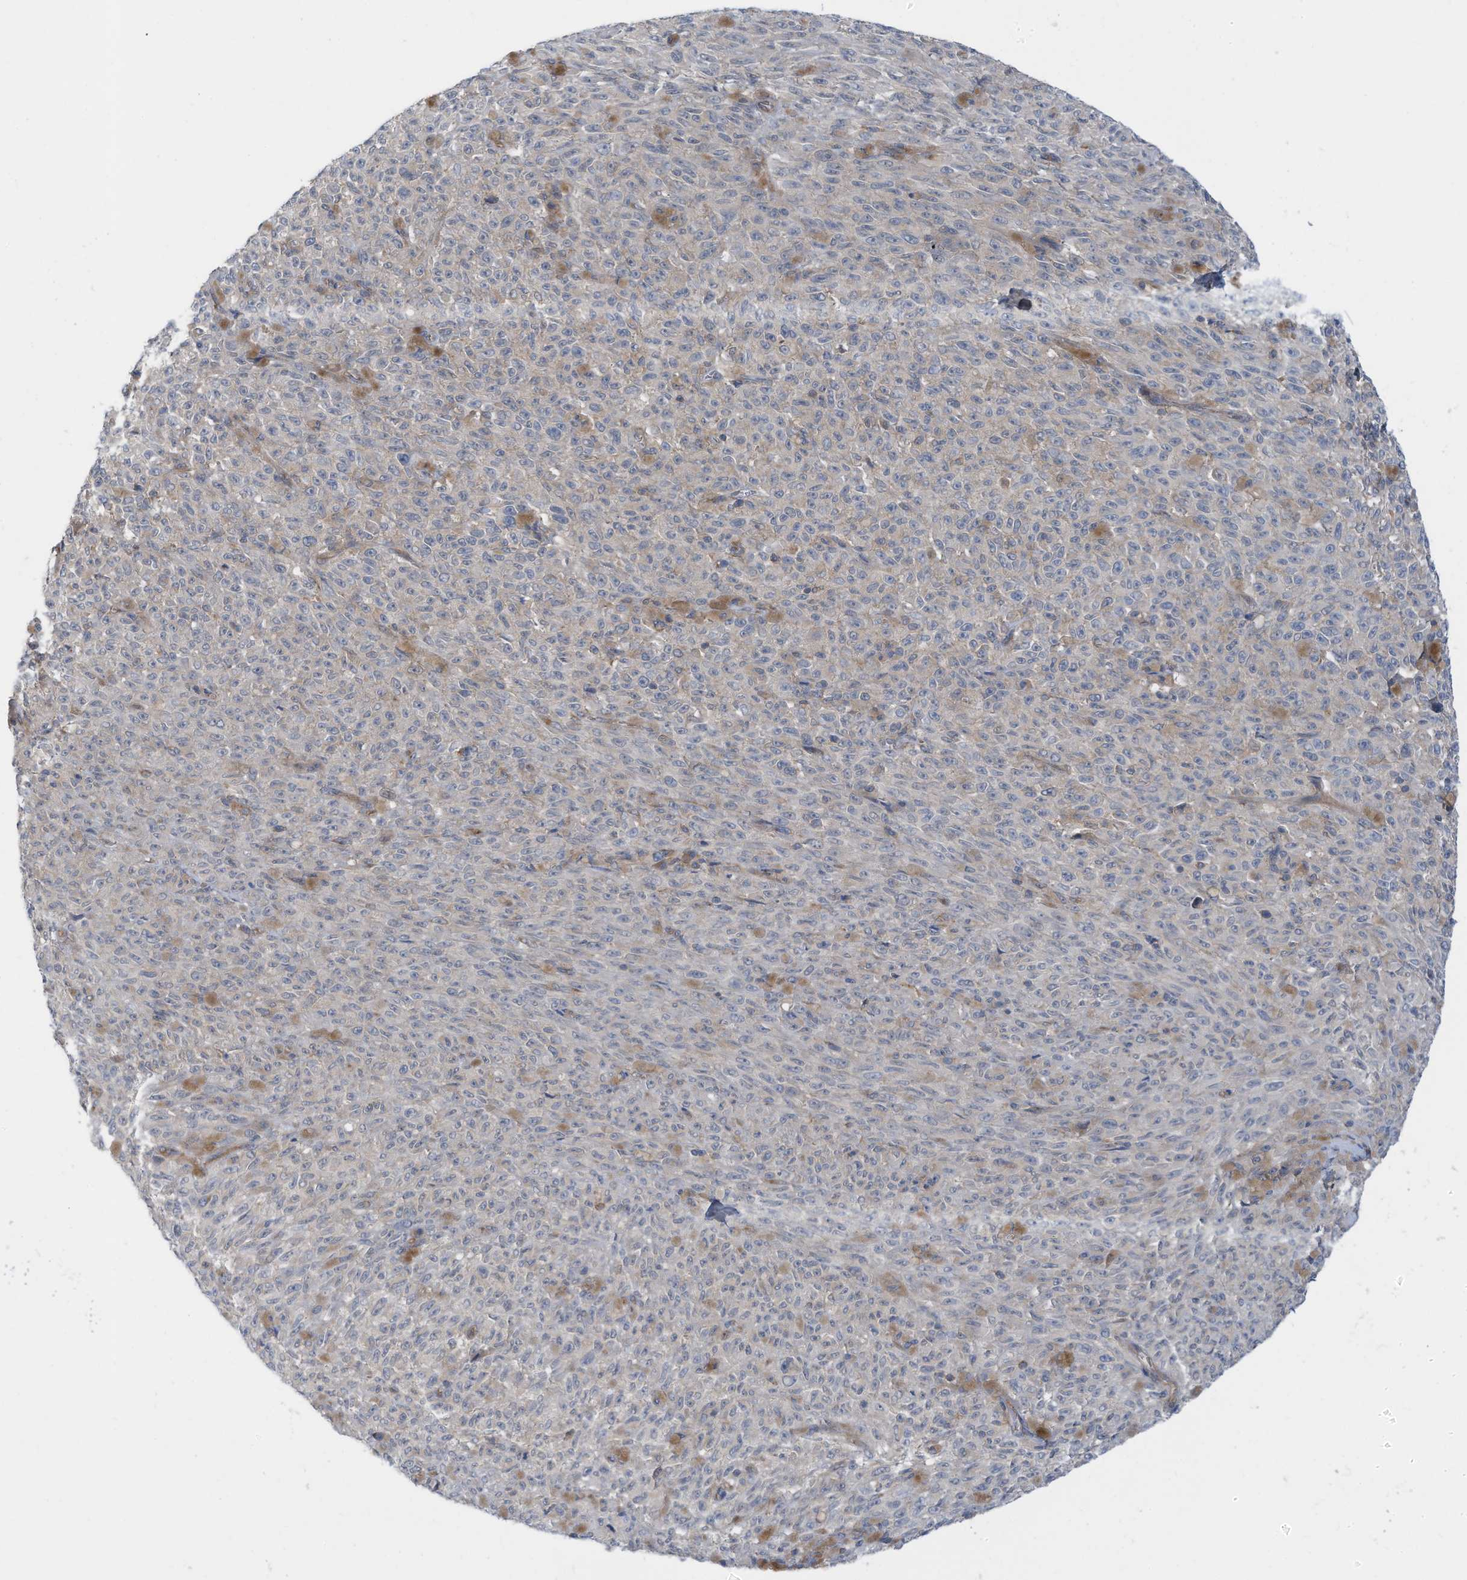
{"staining": {"intensity": "negative", "quantity": "none", "location": "none"}, "tissue": "melanoma", "cell_type": "Tumor cells", "image_type": "cancer", "snomed": [{"axis": "morphology", "description": "Malignant melanoma, NOS"}, {"axis": "topography", "description": "Skin"}], "caption": "Immunohistochemistry of human melanoma shows no expression in tumor cells.", "gene": "REPS1", "patient": {"sex": "female", "age": 82}}